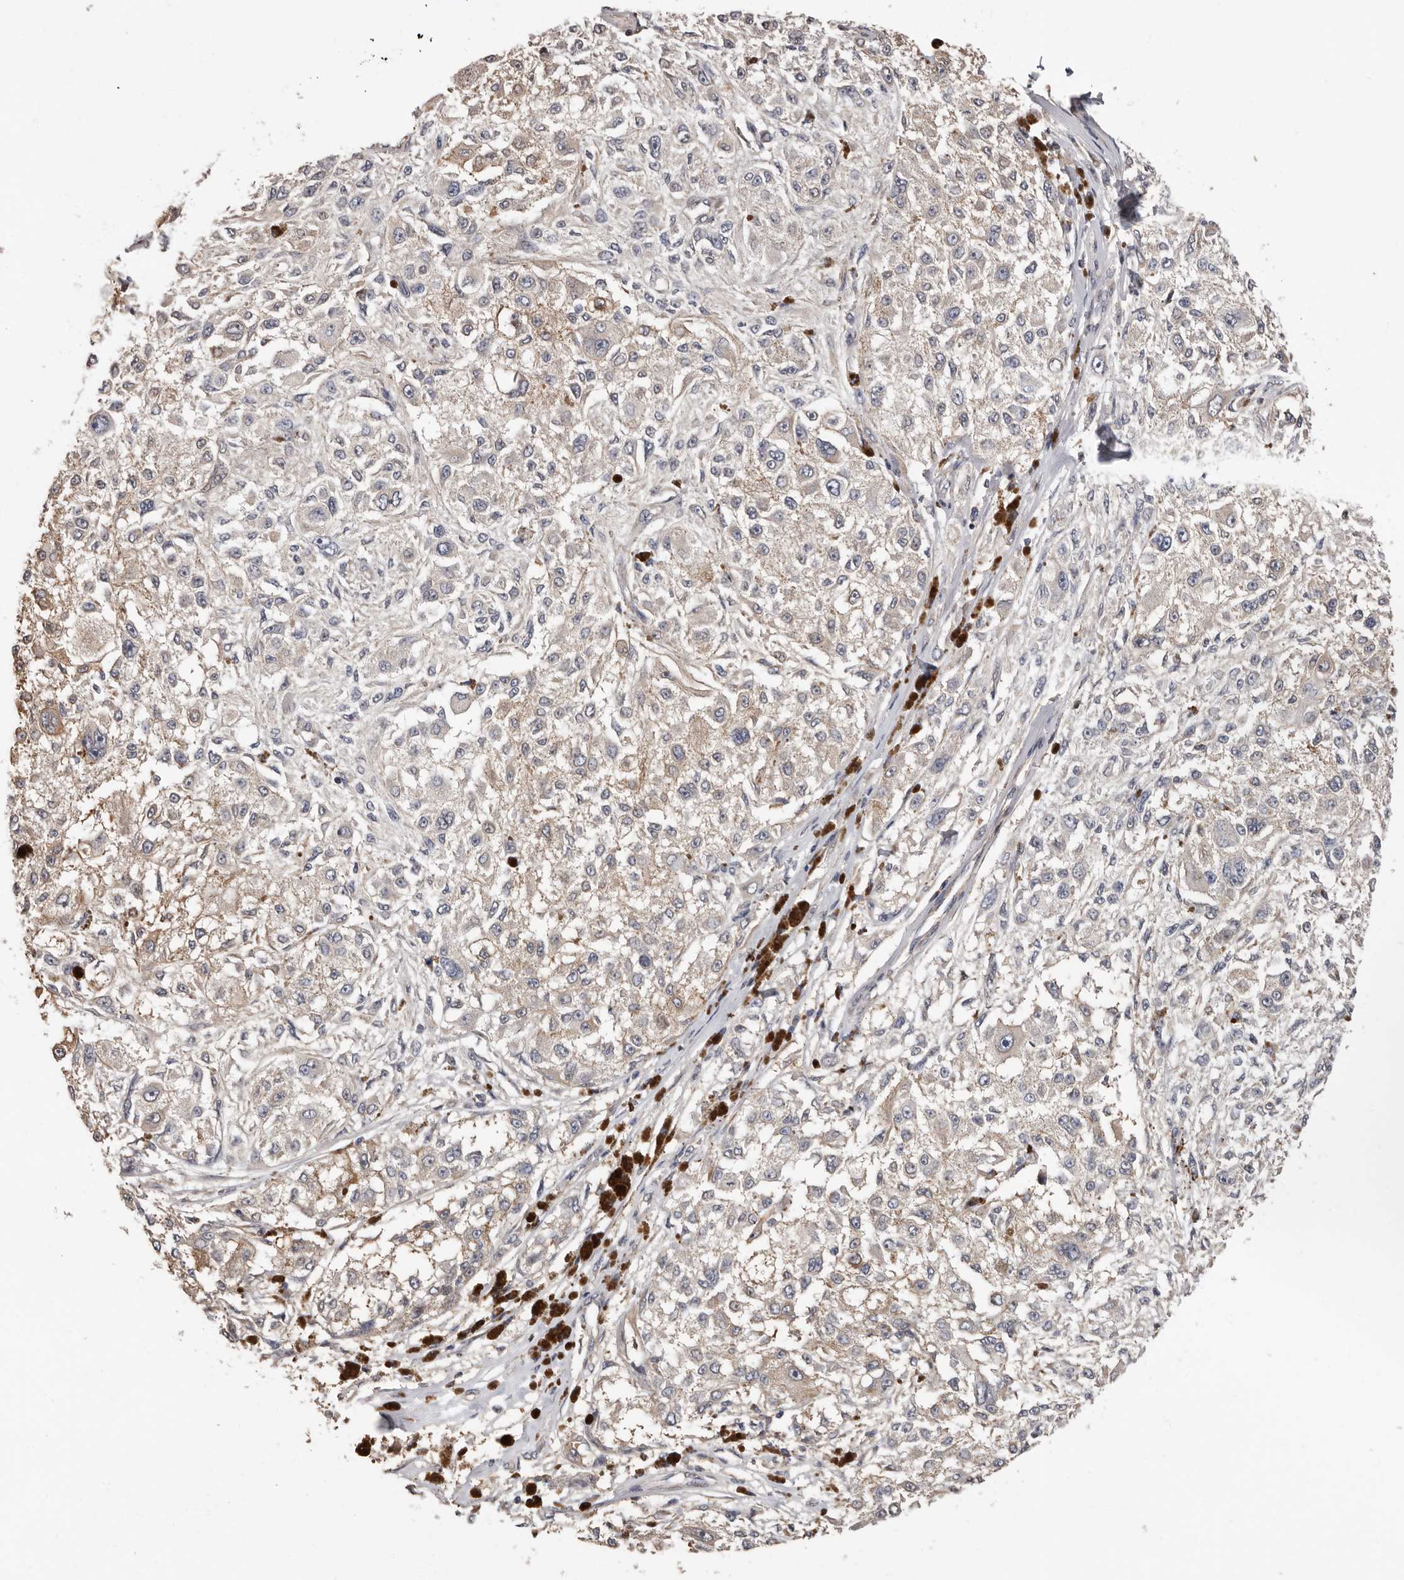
{"staining": {"intensity": "weak", "quantity": "<25%", "location": "cytoplasmic/membranous"}, "tissue": "melanoma", "cell_type": "Tumor cells", "image_type": "cancer", "snomed": [{"axis": "morphology", "description": "Necrosis, NOS"}, {"axis": "morphology", "description": "Malignant melanoma, NOS"}, {"axis": "topography", "description": "Skin"}], "caption": "IHC image of neoplastic tissue: human melanoma stained with DAB (3,3'-diaminobenzidine) displays no significant protein staining in tumor cells. The staining was performed using DAB to visualize the protein expression in brown, while the nuclei were stained in blue with hematoxylin (Magnification: 20x).", "gene": "MRPL18", "patient": {"sex": "female", "age": 87}}